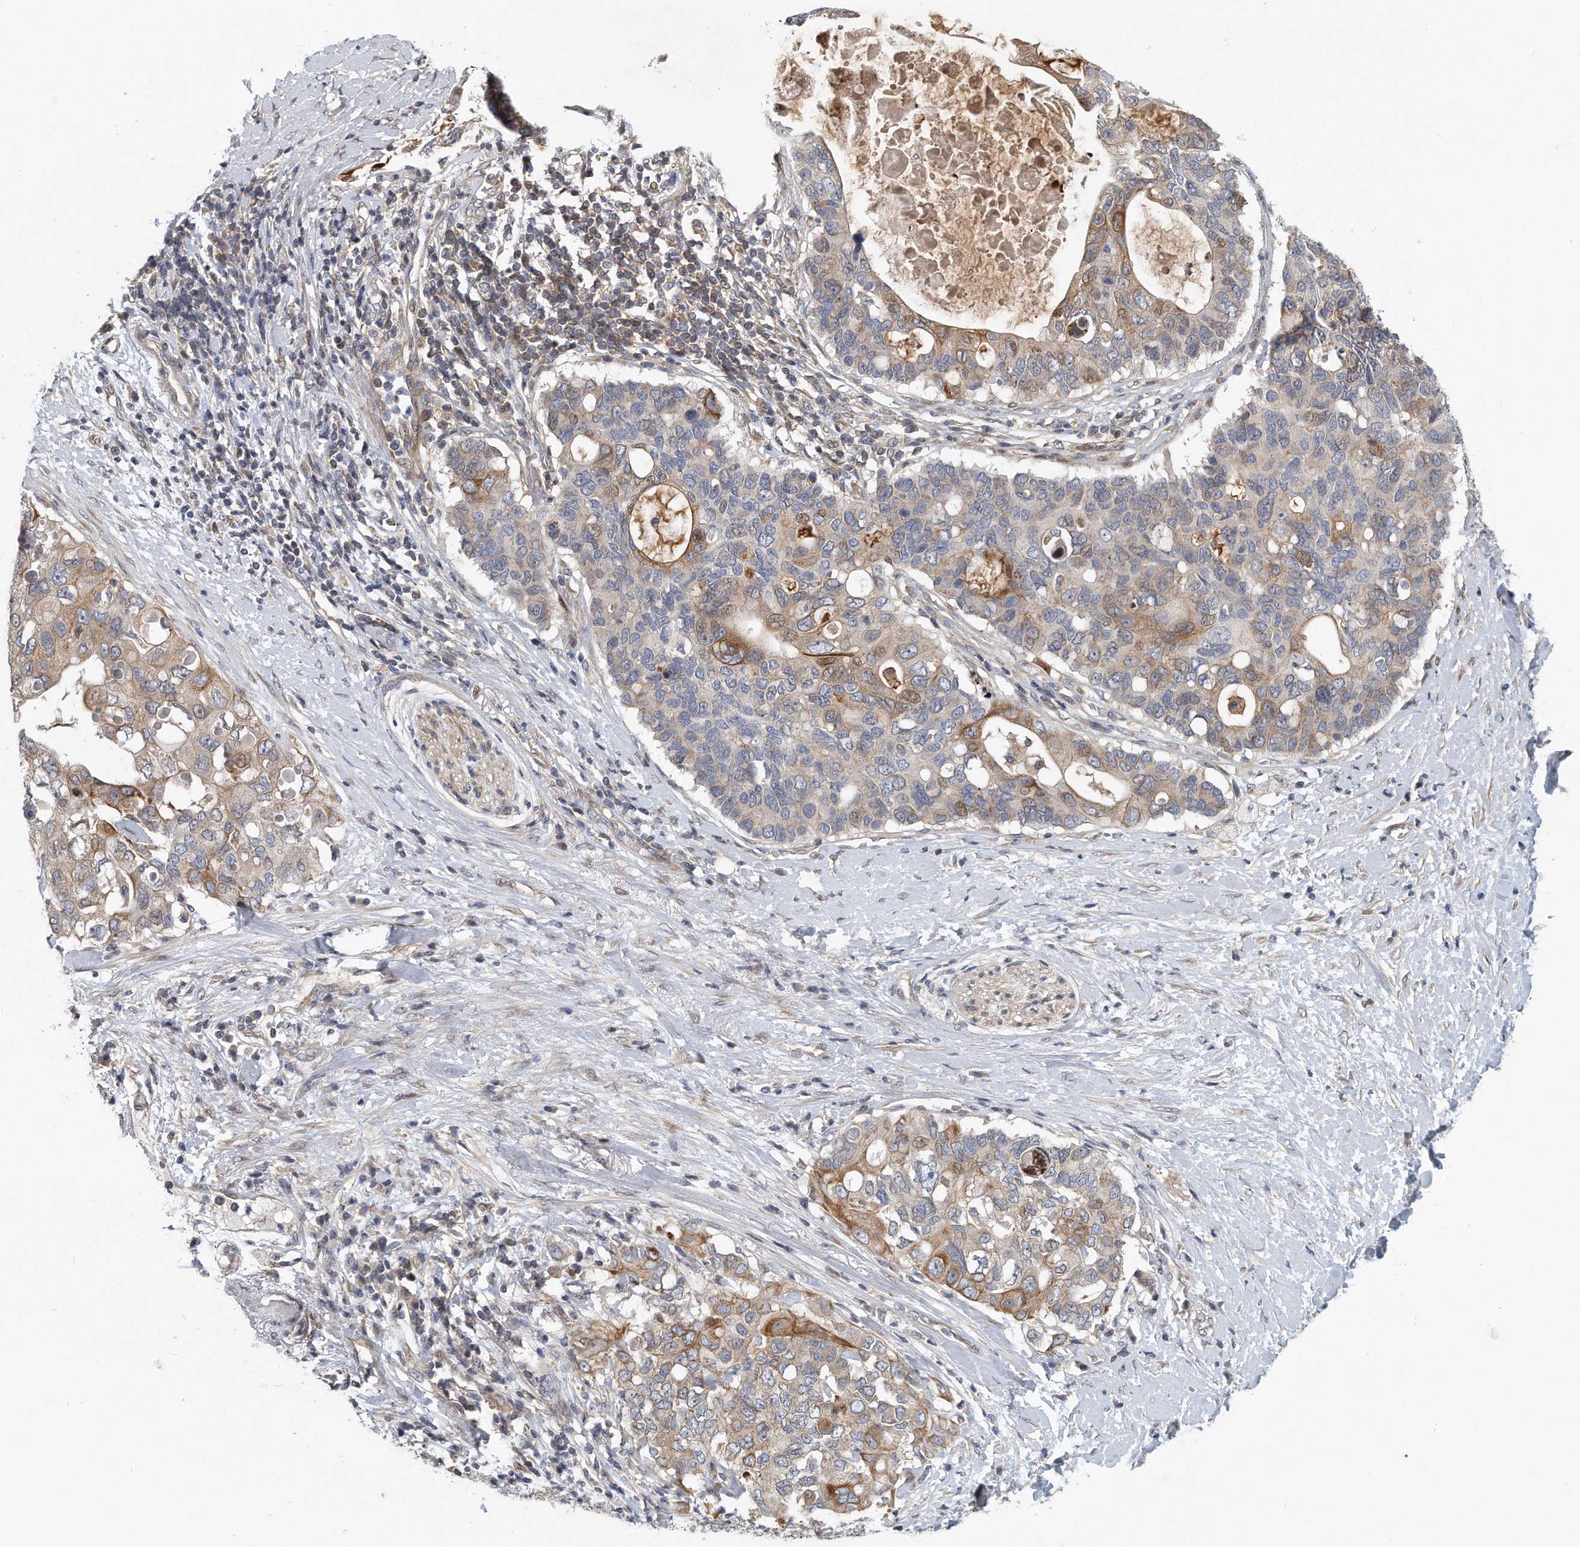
{"staining": {"intensity": "moderate", "quantity": "25%-75%", "location": "cytoplasmic/membranous"}, "tissue": "pancreatic cancer", "cell_type": "Tumor cells", "image_type": "cancer", "snomed": [{"axis": "morphology", "description": "Adenocarcinoma, NOS"}, {"axis": "topography", "description": "Pancreas"}], "caption": "Moderate cytoplasmic/membranous staining for a protein is seen in approximately 25%-75% of tumor cells of pancreatic cancer (adenocarcinoma) using IHC.", "gene": "PCDH8", "patient": {"sex": "female", "age": 56}}